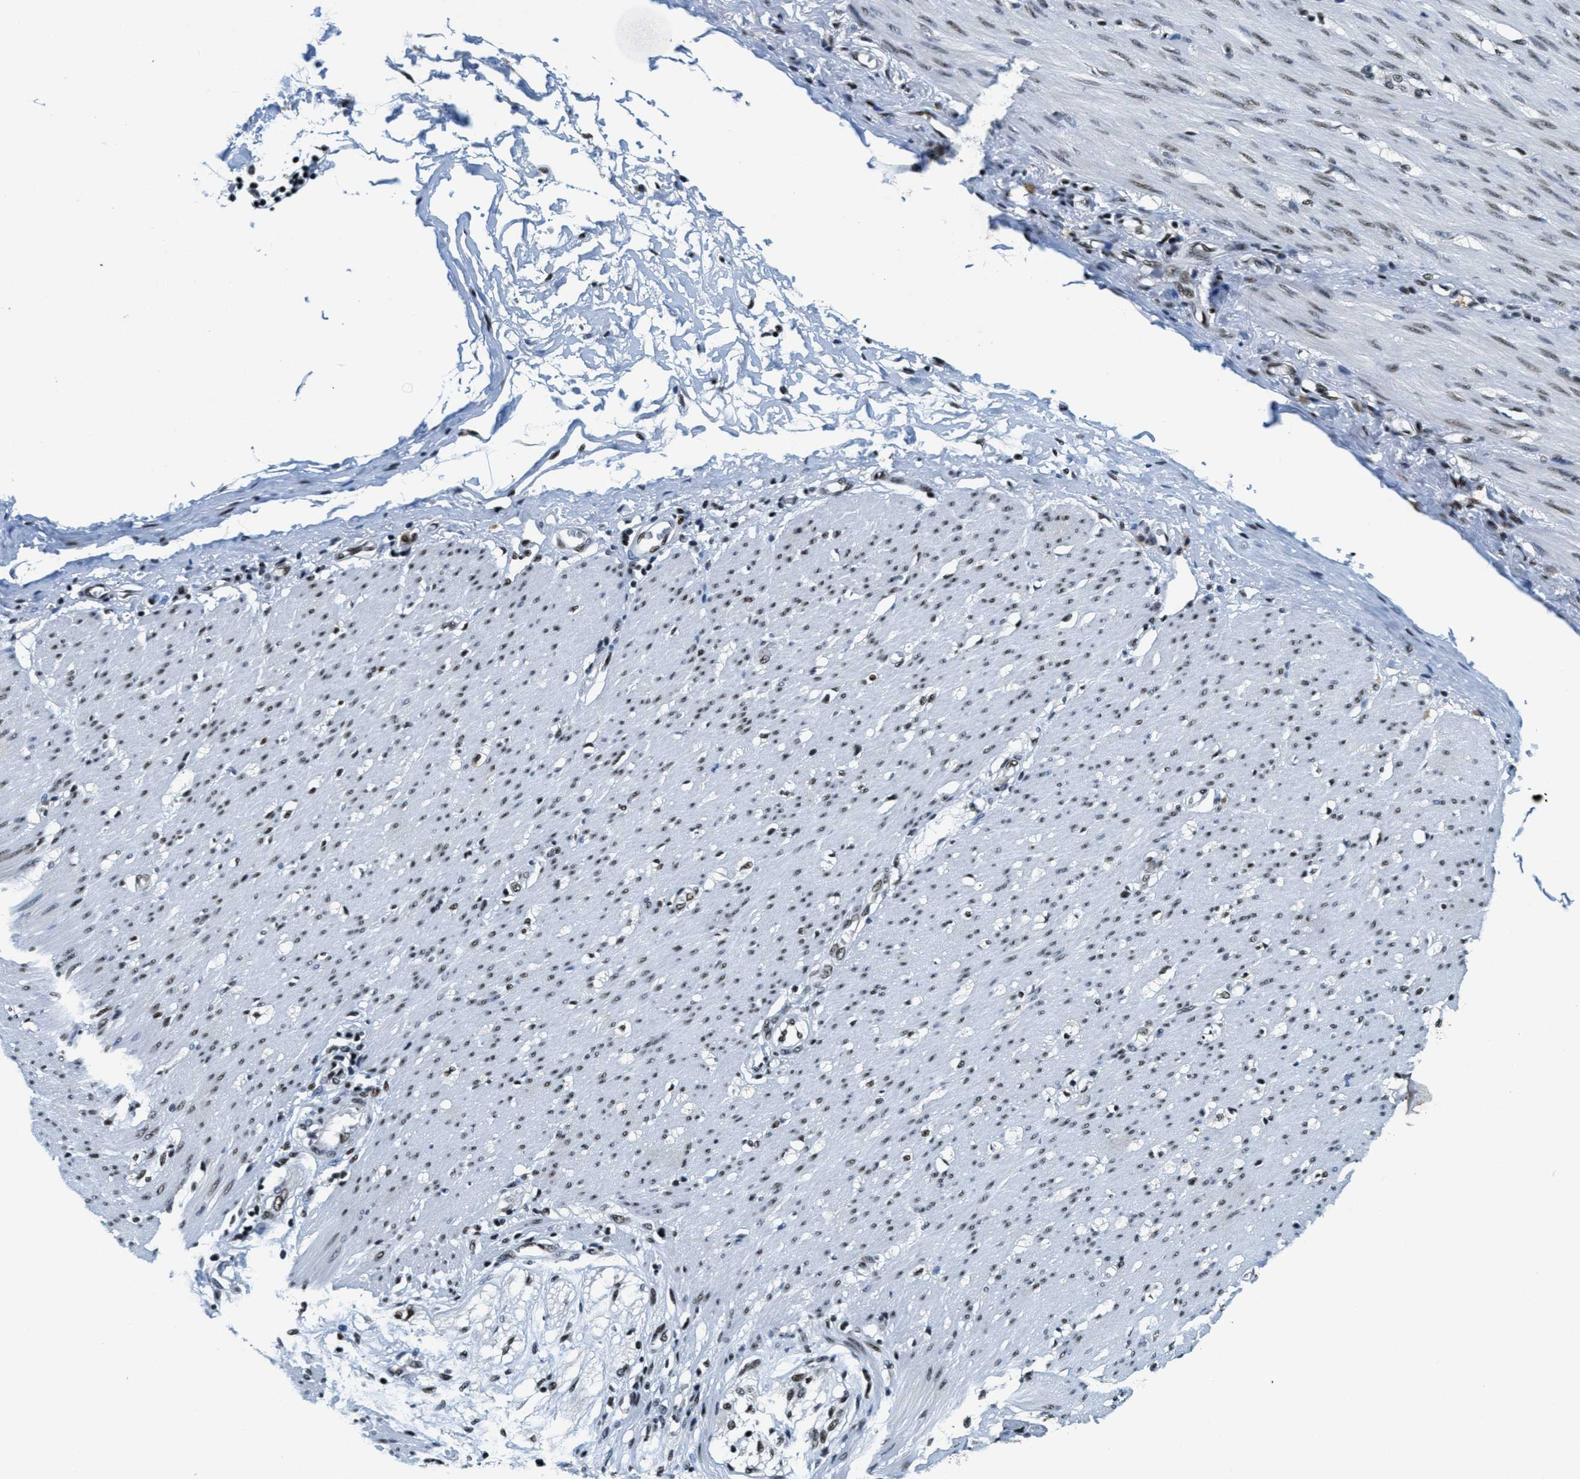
{"staining": {"intensity": "weak", "quantity": ">75%", "location": "nuclear"}, "tissue": "adipose tissue", "cell_type": "Adipocytes", "image_type": "normal", "snomed": [{"axis": "morphology", "description": "Normal tissue, NOS"}, {"axis": "morphology", "description": "Adenocarcinoma, NOS"}, {"axis": "topography", "description": "Colon"}, {"axis": "topography", "description": "Peripheral nerve tissue"}], "caption": "IHC of normal adipose tissue reveals low levels of weak nuclear staining in approximately >75% of adipocytes.", "gene": "SSB", "patient": {"sex": "male", "age": 14}}